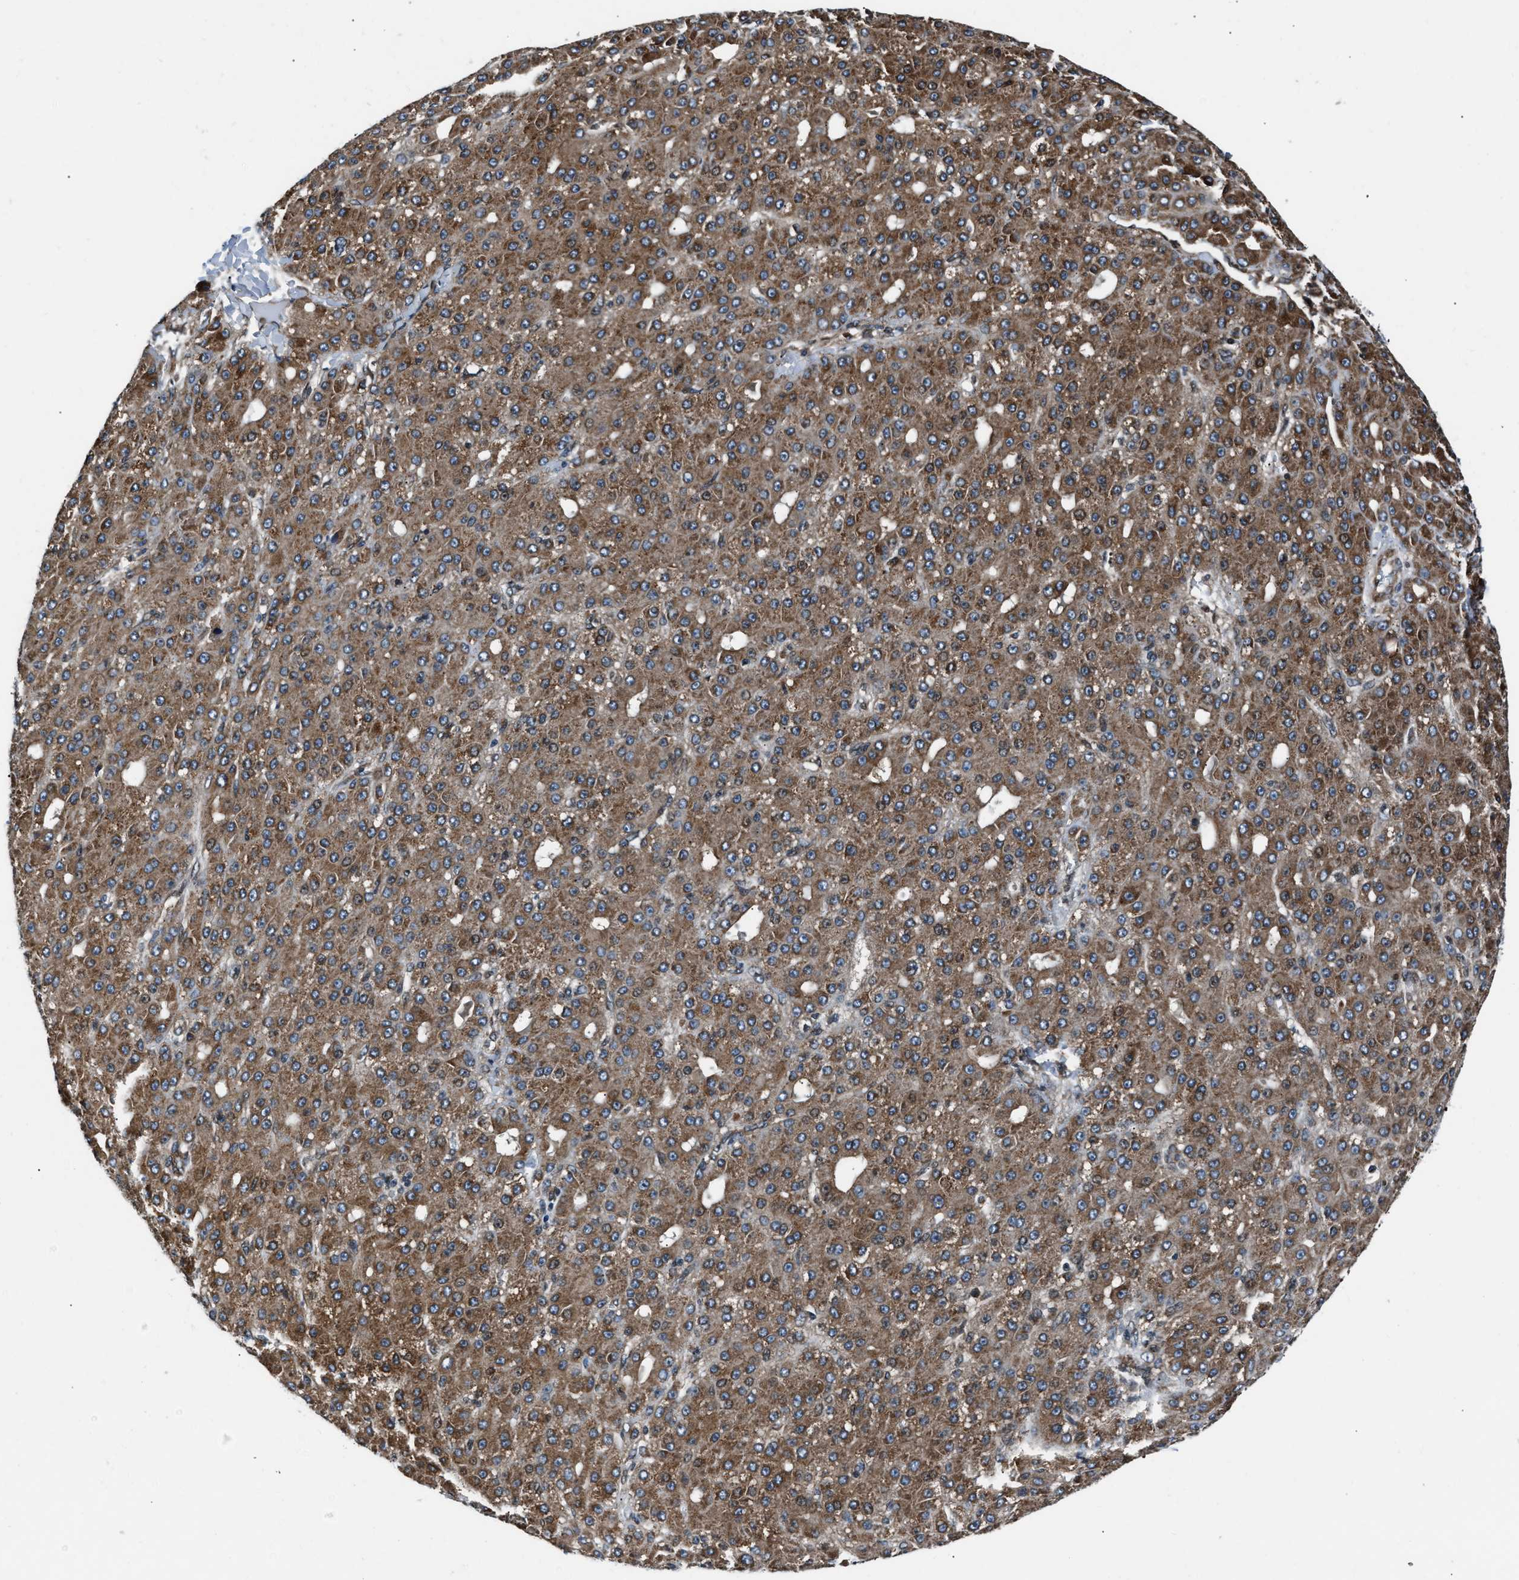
{"staining": {"intensity": "moderate", "quantity": ">75%", "location": "cytoplasmic/membranous"}, "tissue": "liver cancer", "cell_type": "Tumor cells", "image_type": "cancer", "snomed": [{"axis": "morphology", "description": "Carcinoma, Hepatocellular, NOS"}, {"axis": "topography", "description": "Liver"}], "caption": "Human liver cancer stained with a brown dye exhibits moderate cytoplasmic/membranous positive expression in about >75% of tumor cells.", "gene": "DYNC2I1", "patient": {"sex": "male", "age": 67}}